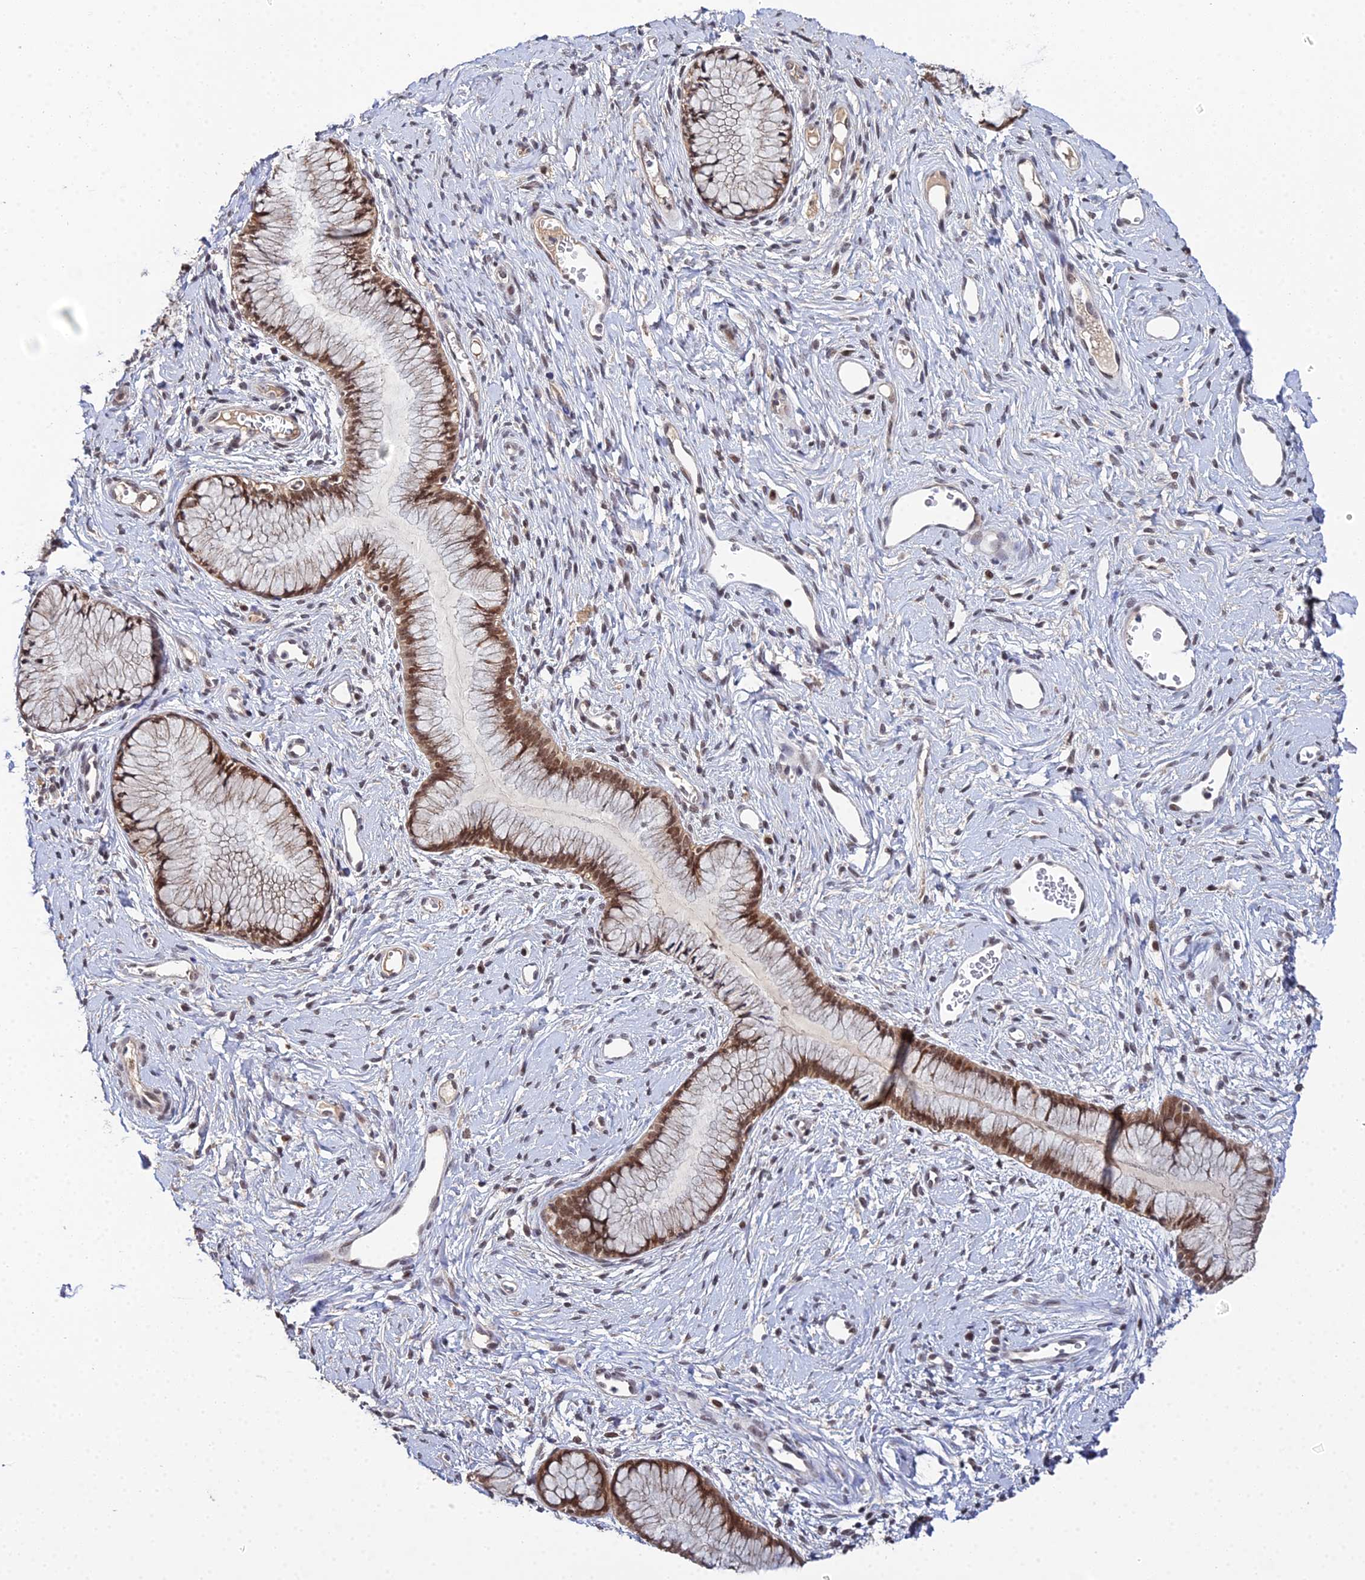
{"staining": {"intensity": "moderate", "quantity": ">75%", "location": "cytoplasmic/membranous,nuclear"}, "tissue": "cervix", "cell_type": "Glandular cells", "image_type": "normal", "snomed": [{"axis": "morphology", "description": "Normal tissue, NOS"}, {"axis": "topography", "description": "Cervix"}], "caption": "The histopathology image exhibits immunohistochemical staining of normal cervix. There is moderate cytoplasmic/membranous,nuclear staining is identified in approximately >75% of glandular cells. Nuclei are stained in blue.", "gene": "BIVM", "patient": {"sex": "female", "age": 42}}